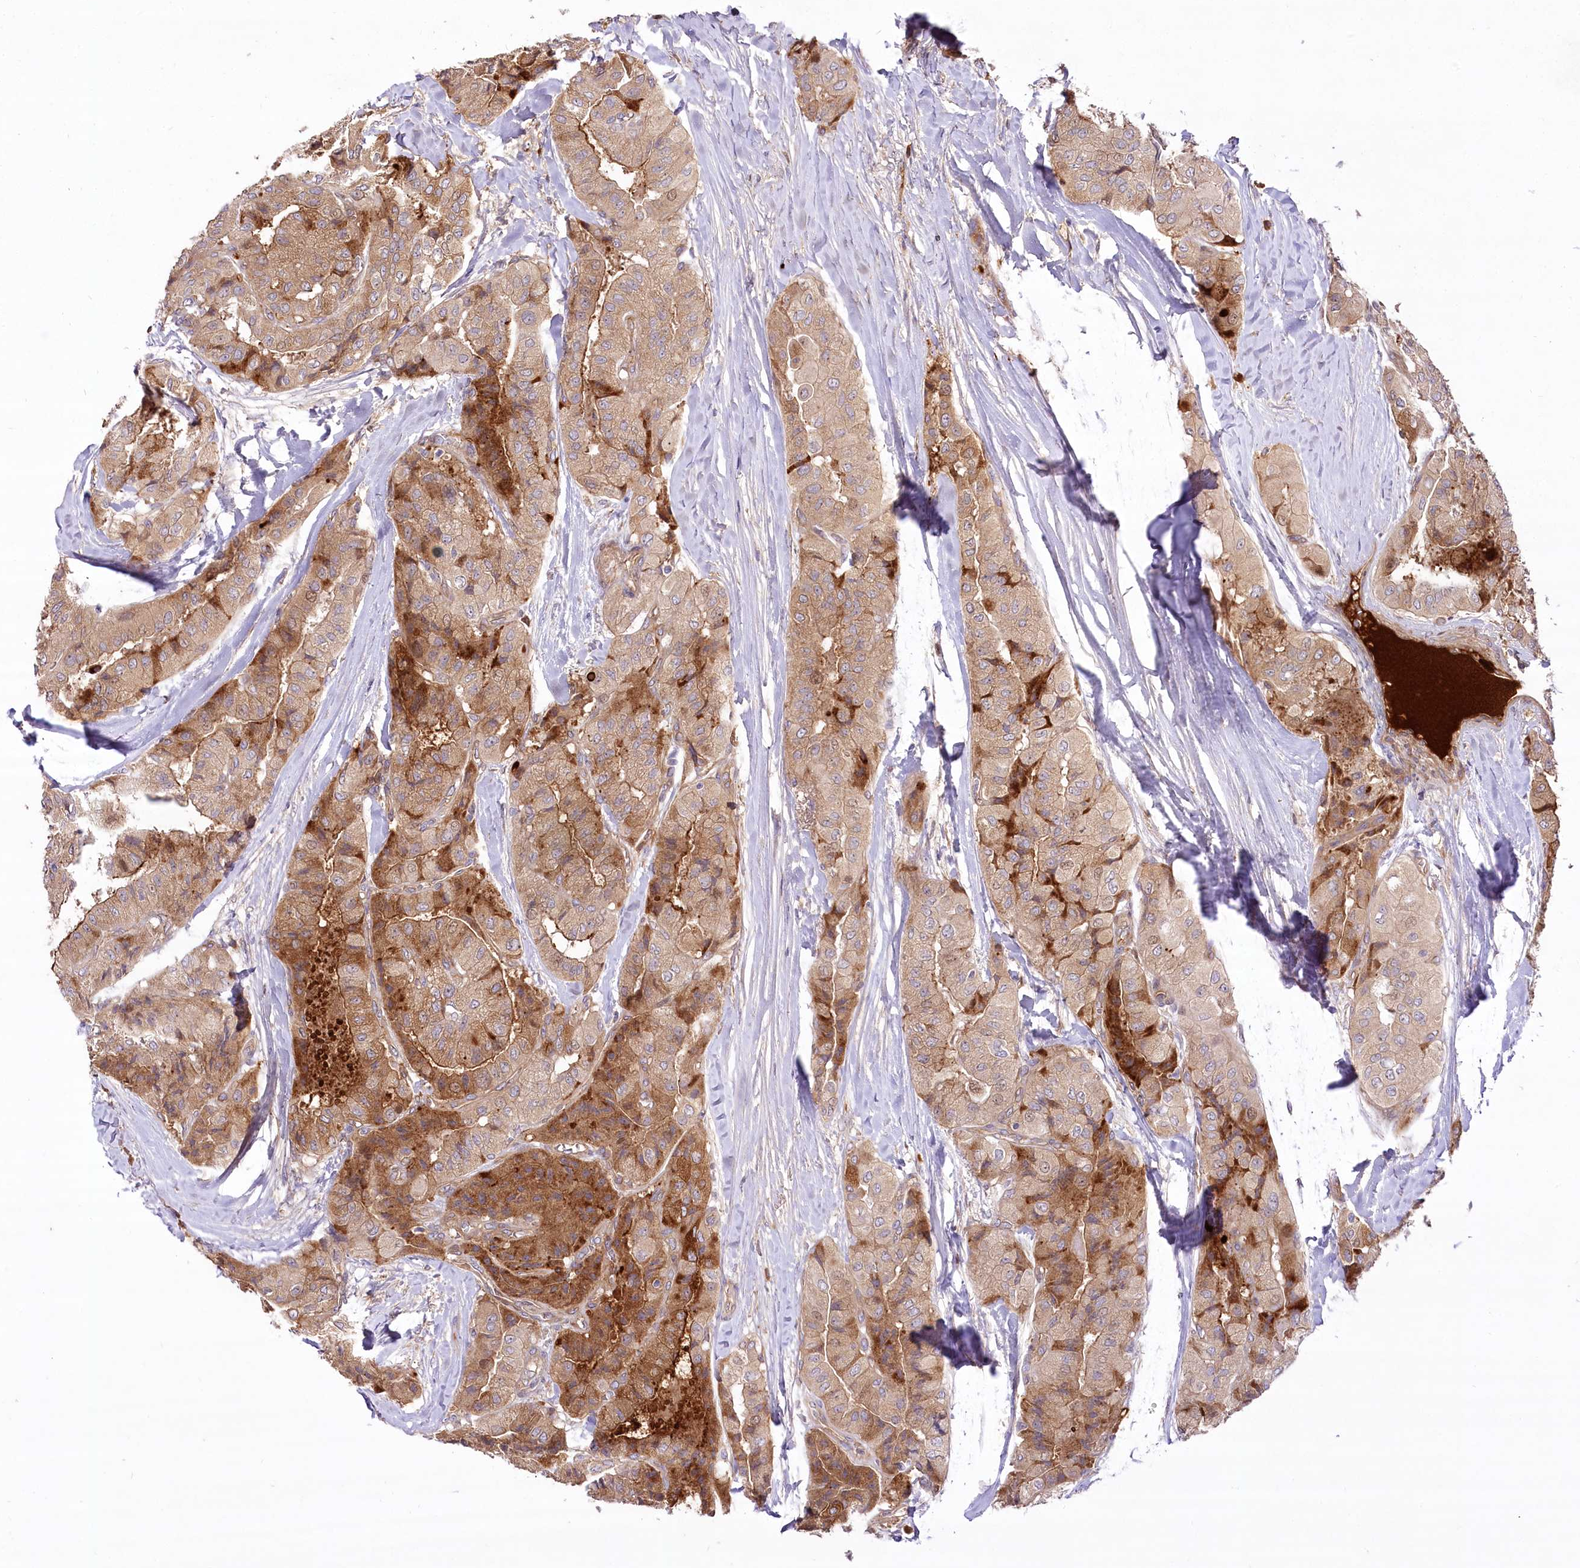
{"staining": {"intensity": "moderate", "quantity": ">75%", "location": "cytoplasmic/membranous"}, "tissue": "thyroid cancer", "cell_type": "Tumor cells", "image_type": "cancer", "snomed": [{"axis": "morphology", "description": "Papillary adenocarcinoma, NOS"}, {"axis": "topography", "description": "Thyroid gland"}], "caption": "Immunohistochemistry (IHC) photomicrograph of thyroid papillary adenocarcinoma stained for a protein (brown), which shows medium levels of moderate cytoplasmic/membranous expression in approximately >75% of tumor cells.", "gene": "PSTK", "patient": {"sex": "female", "age": 59}}